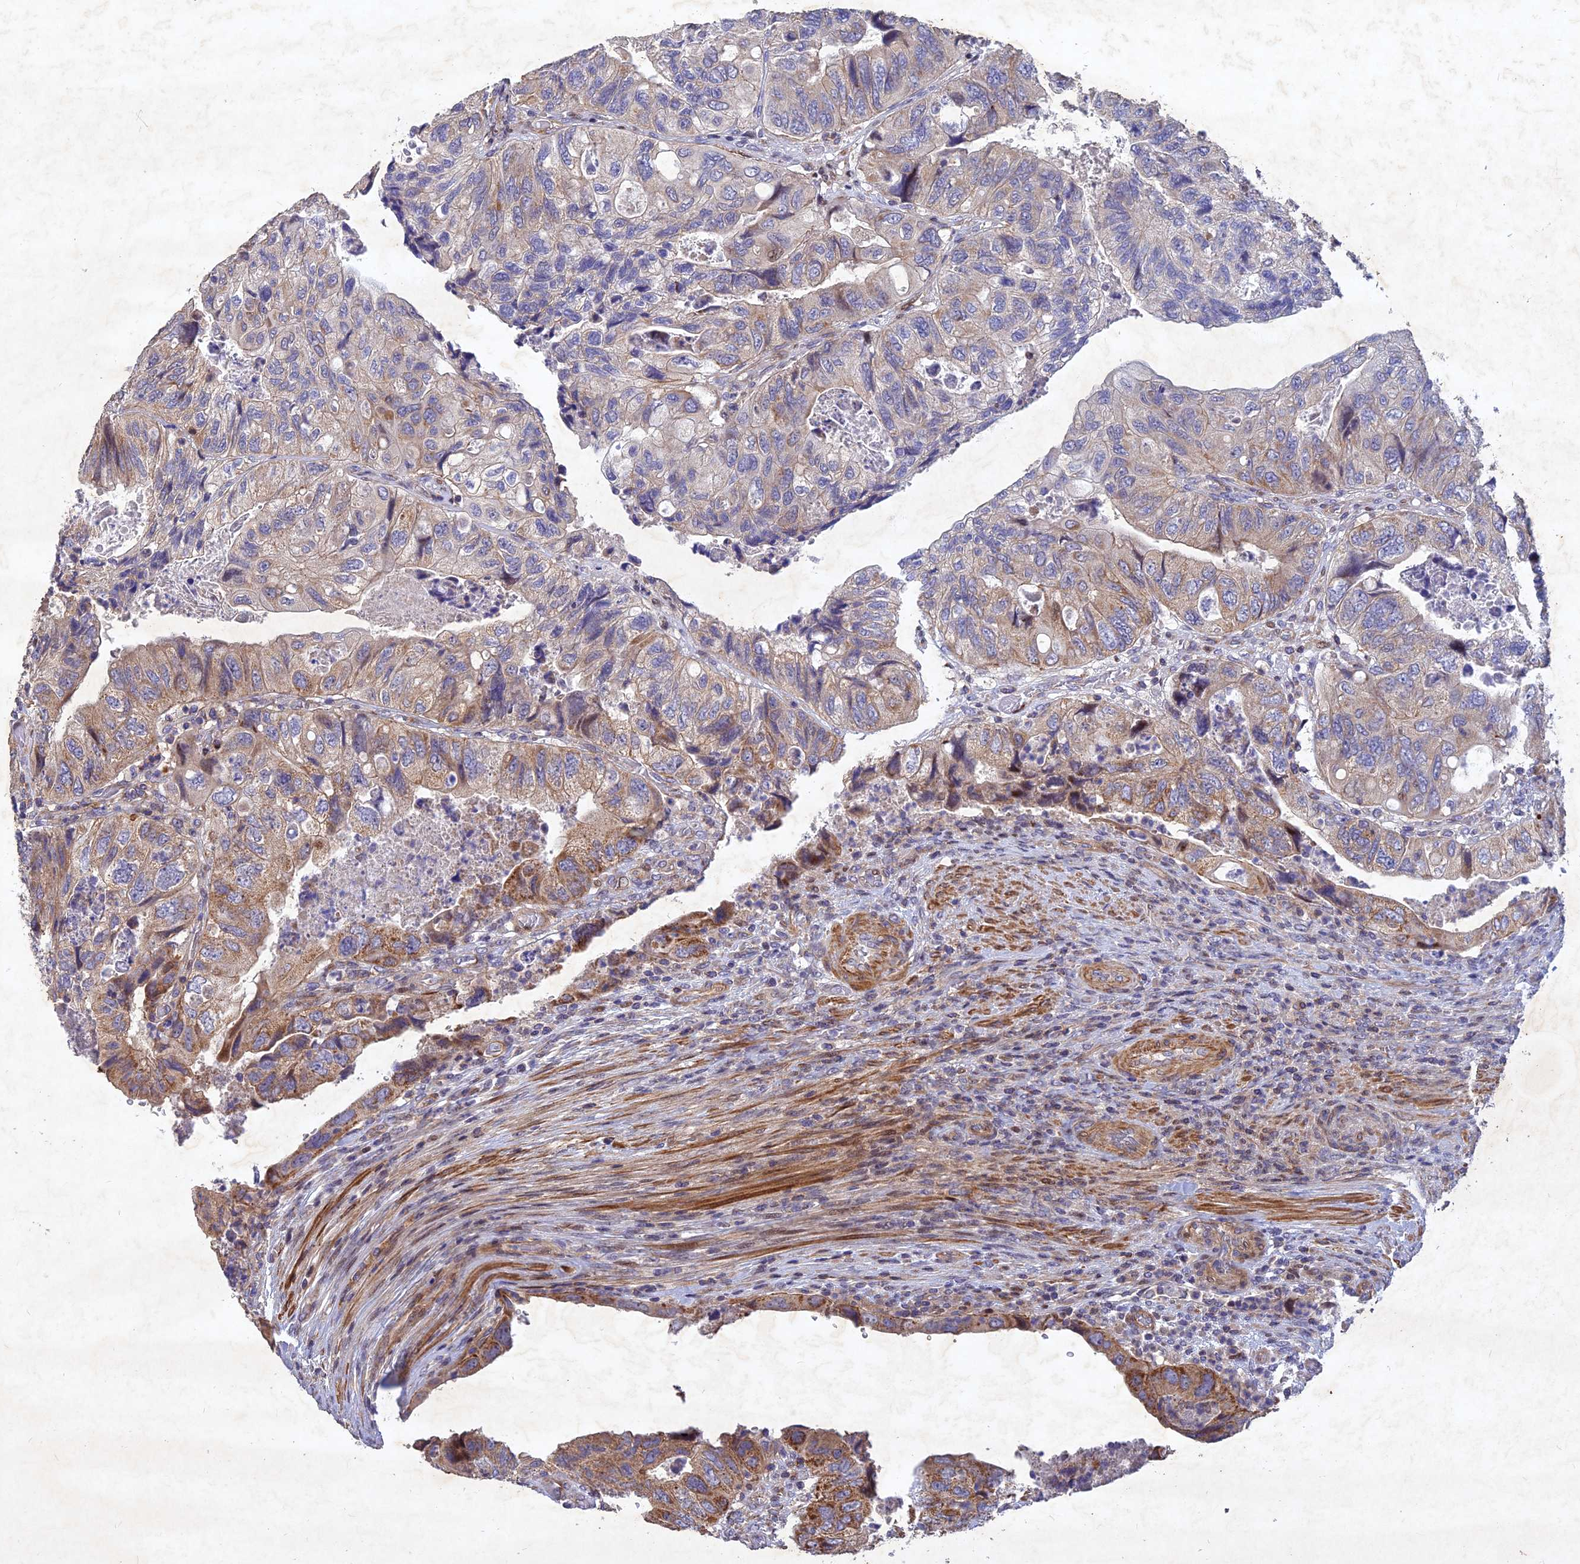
{"staining": {"intensity": "moderate", "quantity": "<25%", "location": "cytoplasmic/membranous"}, "tissue": "colorectal cancer", "cell_type": "Tumor cells", "image_type": "cancer", "snomed": [{"axis": "morphology", "description": "Adenocarcinoma, NOS"}, {"axis": "topography", "description": "Rectum"}], "caption": "Immunohistochemical staining of colorectal cancer (adenocarcinoma) displays moderate cytoplasmic/membranous protein positivity in about <25% of tumor cells.", "gene": "RELCH", "patient": {"sex": "male", "age": 63}}